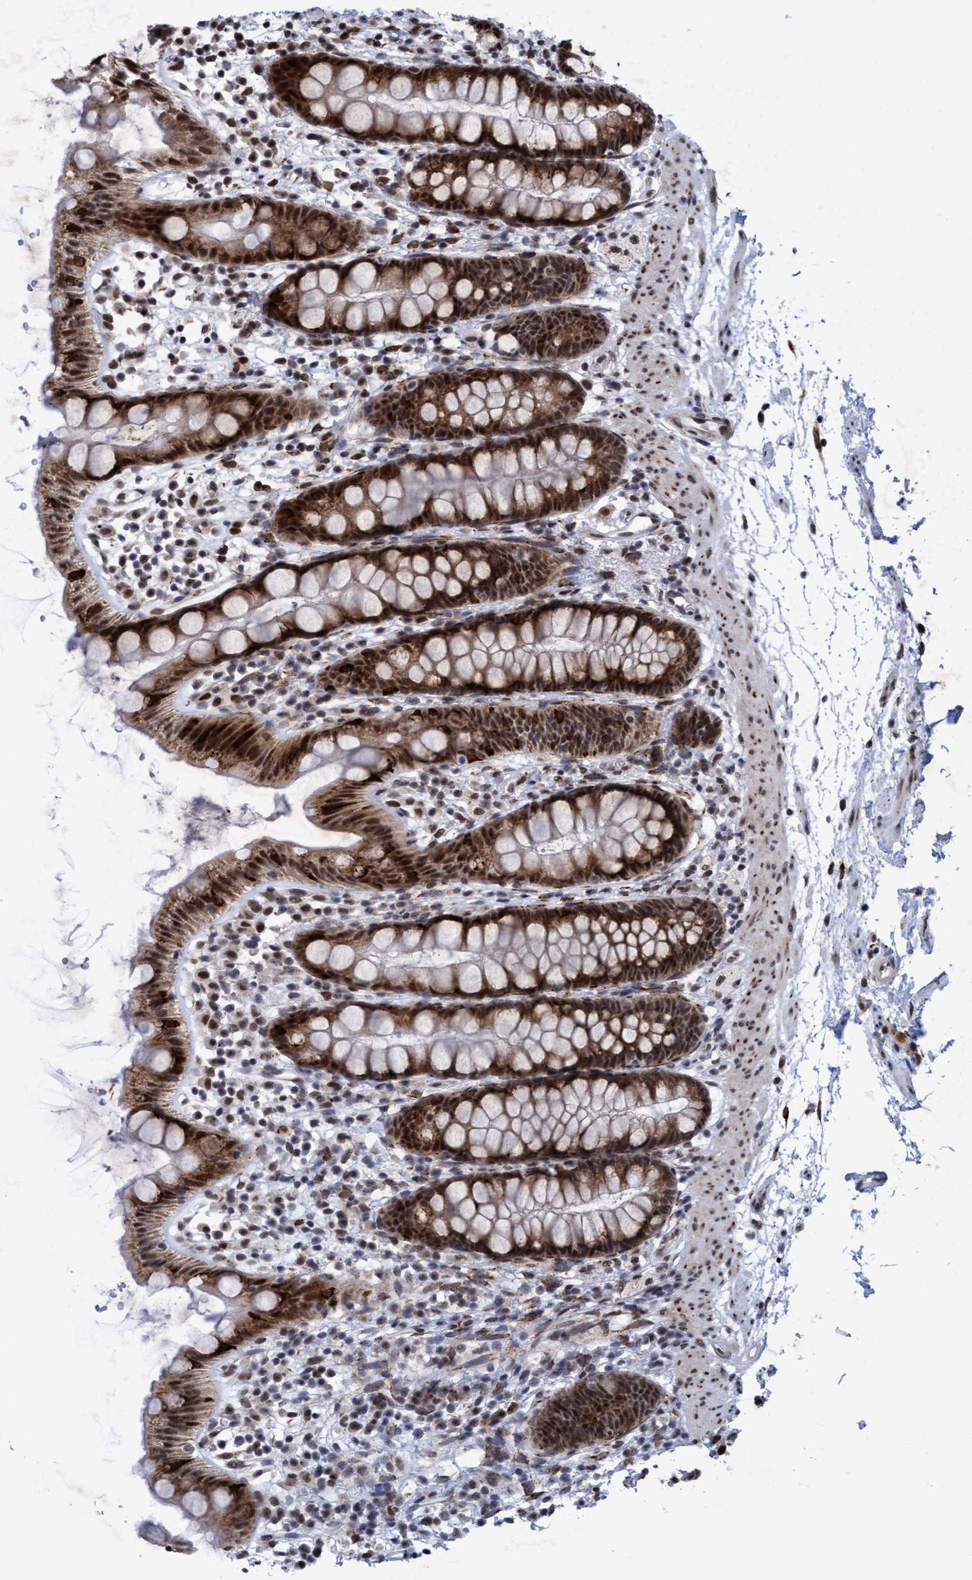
{"staining": {"intensity": "strong", "quantity": ">75%", "location": "cytoplasmic/membranous,nuclear"}, "tissue": "rectum", "cell_type": "Glandular cells", "image_type": "normal", "snomed": [{"axis": "morphology", "description": "Normal tissue, NOS"}, {"axis": "topography", "description": "Rectum"}], "caption": "Glandular cells exhibit strong cytoplasmic/membranous,nuclear staining in about >75% of cells in normal rectum. The protein of interest is shown in brown color, while the nuclei are stained blue.", "gene": "GLT6D1", "patient": {"sex": "female", "age": 65}}